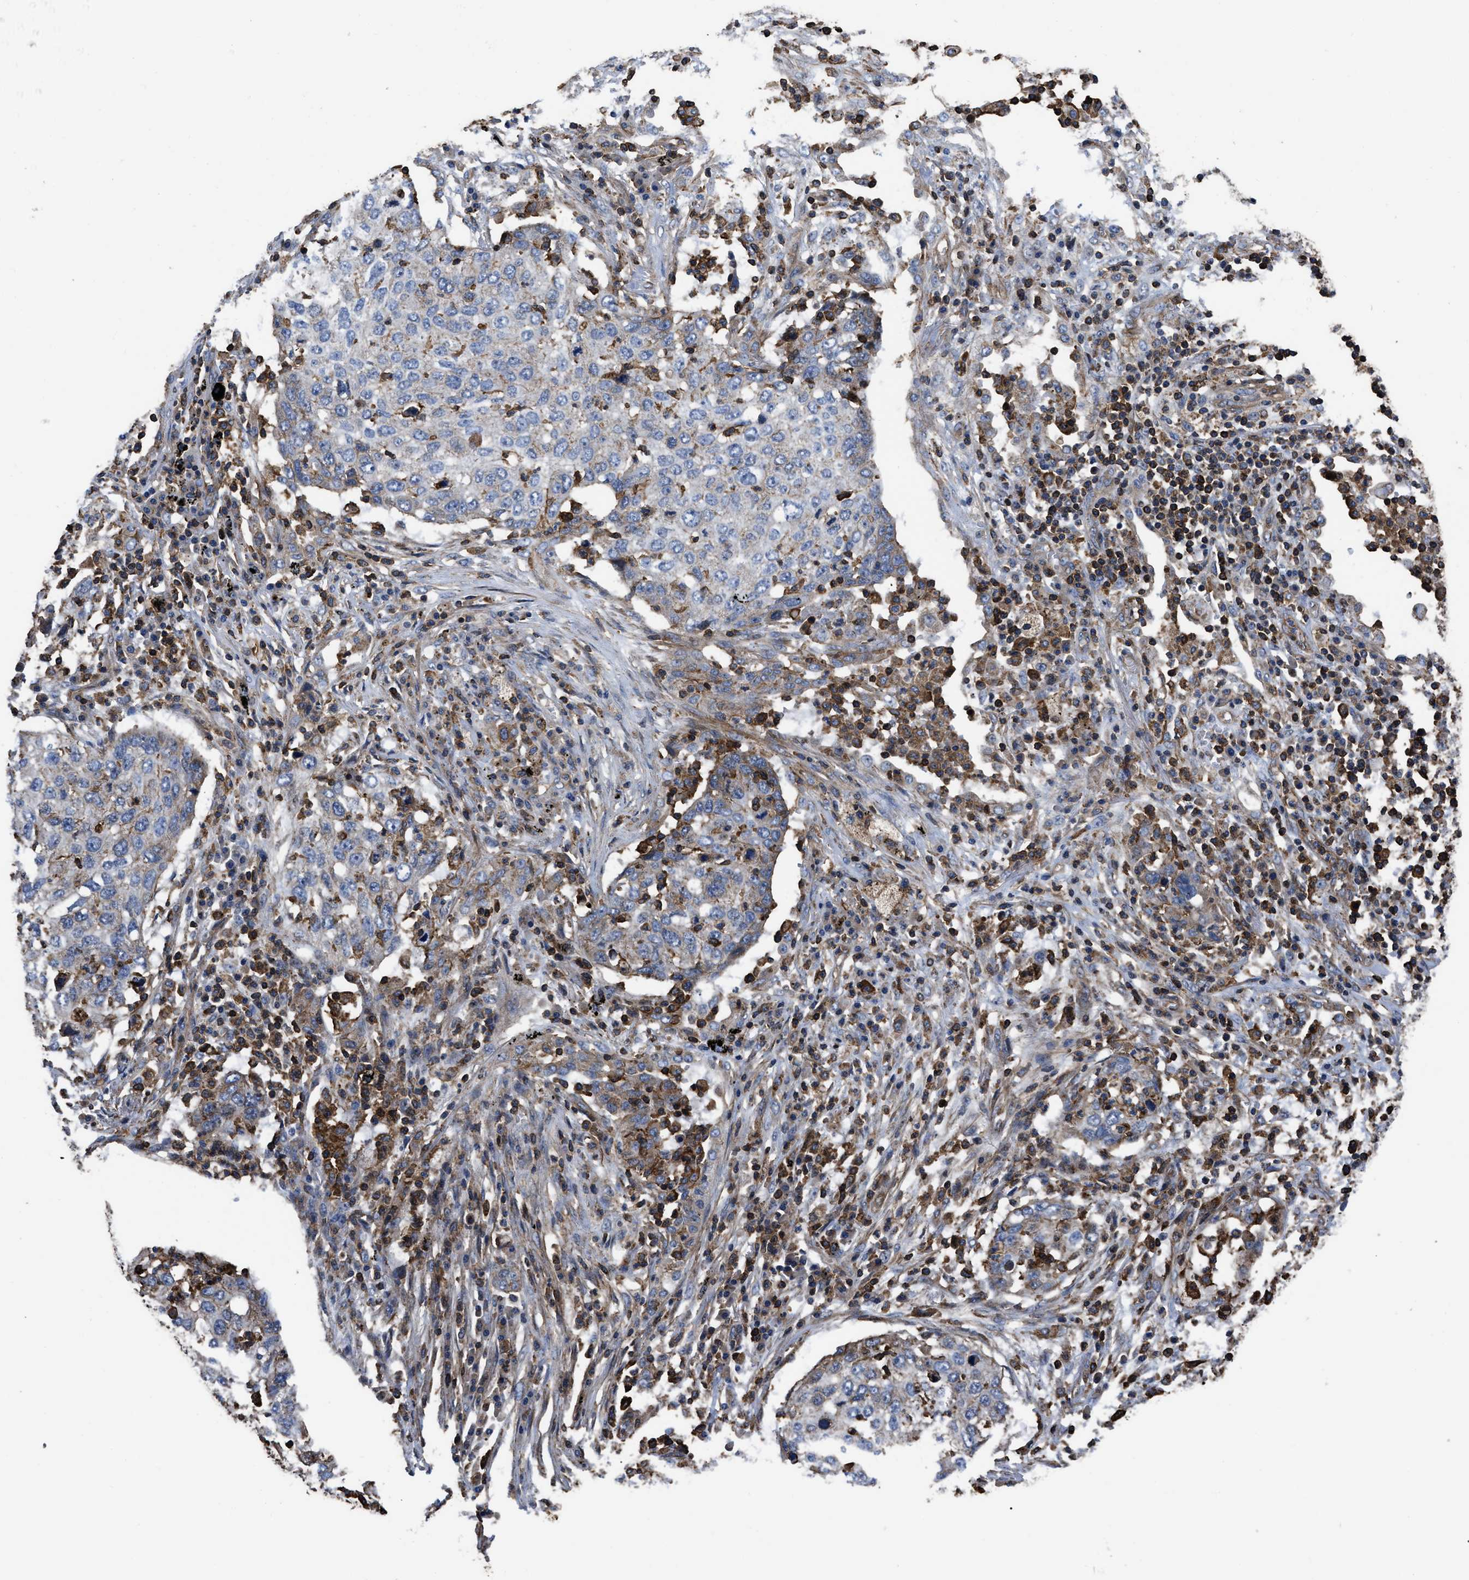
{"staining": {"intensity": "weak", "quantity": ">75%", "location": "cytoplasmic/membranous"}, "tissue": "lung cancer", "cell_type": "Tumor cells", "image_type": "cancer", "snomed": [{"axis": "morphology", "description": "Squamous cell carcinoma, NOS"}, {"axis": "topography", "description": "Lung"}], "caption": "Weak cytoplasmic/membranous protein positivity is appreciated in approximately >75% of tumor cells in squamous cell carcinoma (lung).", "gene": "SCUBE2", "patient": {"sex": "female", "age": 63}}